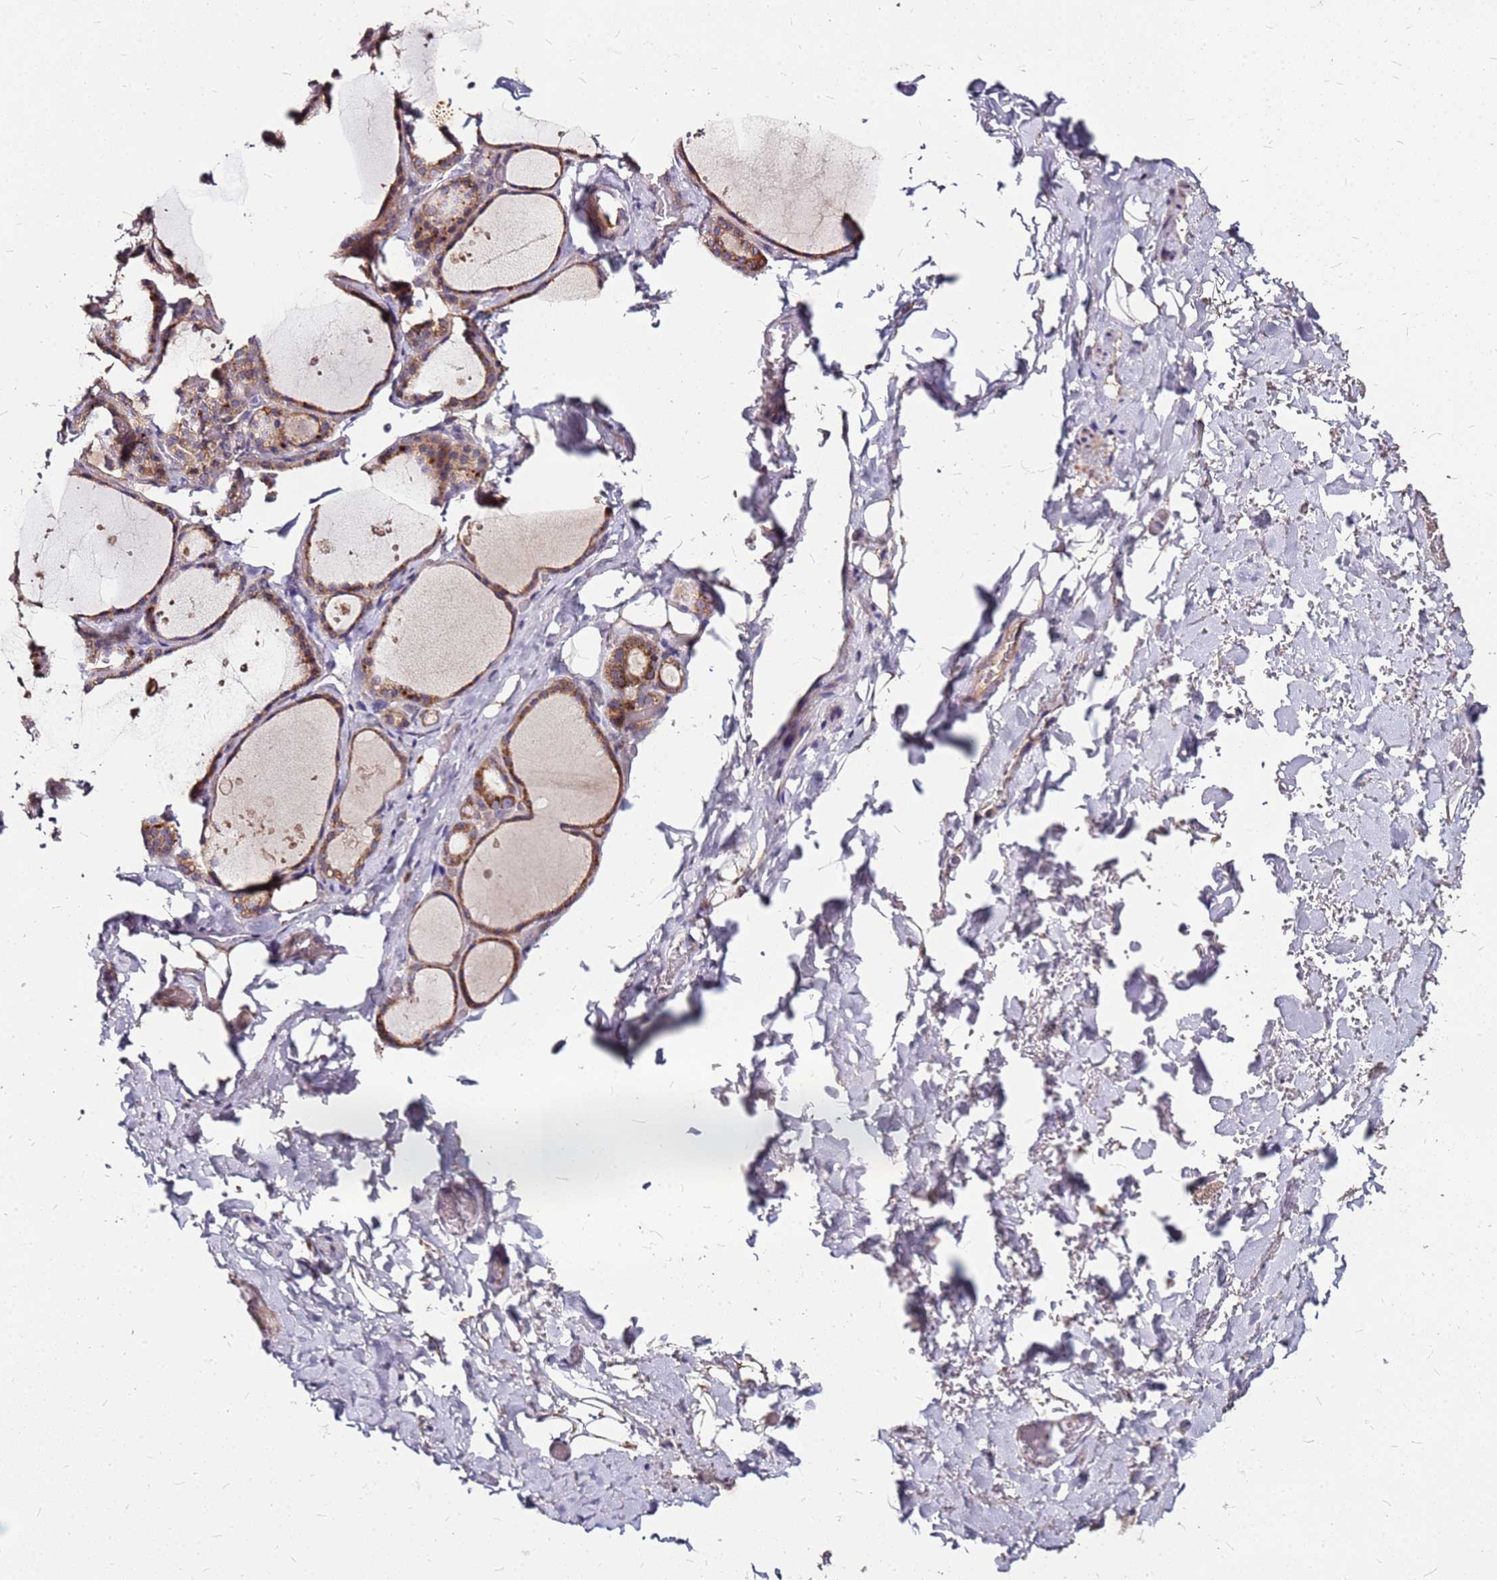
{"staining": {"intensity": "moderate", "quantity": ">75%", "location": "cytoplasmic/membranous"}, "tissue": "thyroid gland", "cell_type": "Glandular cells", "image_type": "normal", "snomed": [{"axis": "morphology", "description": "Normal tissue, NOS"}, {"axis": "topography", "description": "Thyroid gland"}], "caption": "IHC micrograph of unremarkable thyroid gland stained for a protein (brown), which demonstrates medium levels of moderate cytoplasmic/membranous staining in about >75% of glandular cells.", "gene": "DCDC2C", "patient": {"sex": "female", "age": 44}}